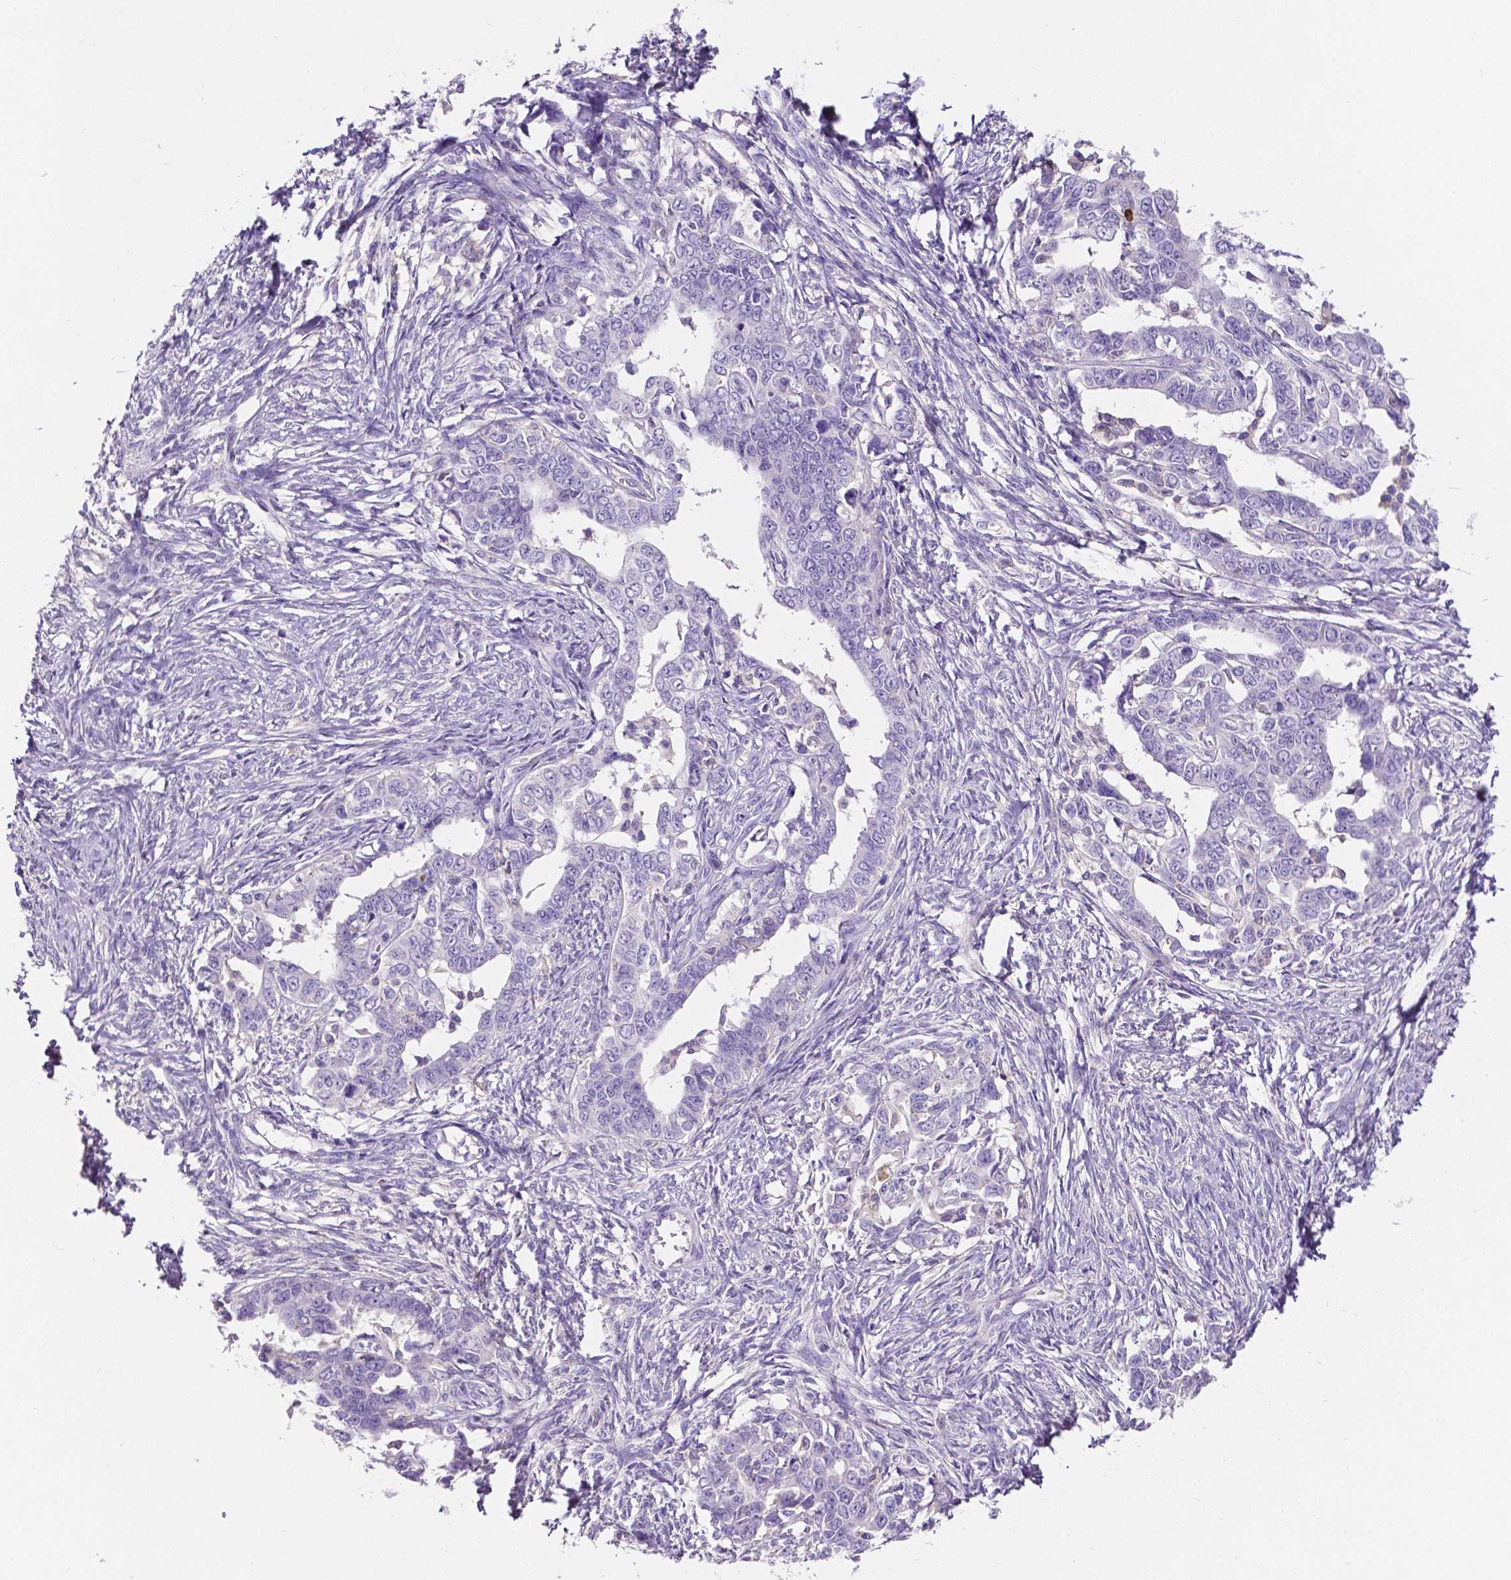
{"staining": {"intensity": "negative", "quantity": "none", "location": "none"}, "tissue": "ovarian cancer", "cell_type": "Tumor cells", "image_type": "cancer", "snomed": [{"axis": "morphology", "description": "Cystadenocarcinoma, serous, NOS"}, {"axis": "topography", "description": "Ovary"}], "caption": "High power microscopy image of an immunohistochemistry micrograph of serous cystadenocarcinoma (ovarian), revealing no significant positivity in tumor cells.", "gene": "MMP9", "patient": {"sex": "female", "age": 69}}